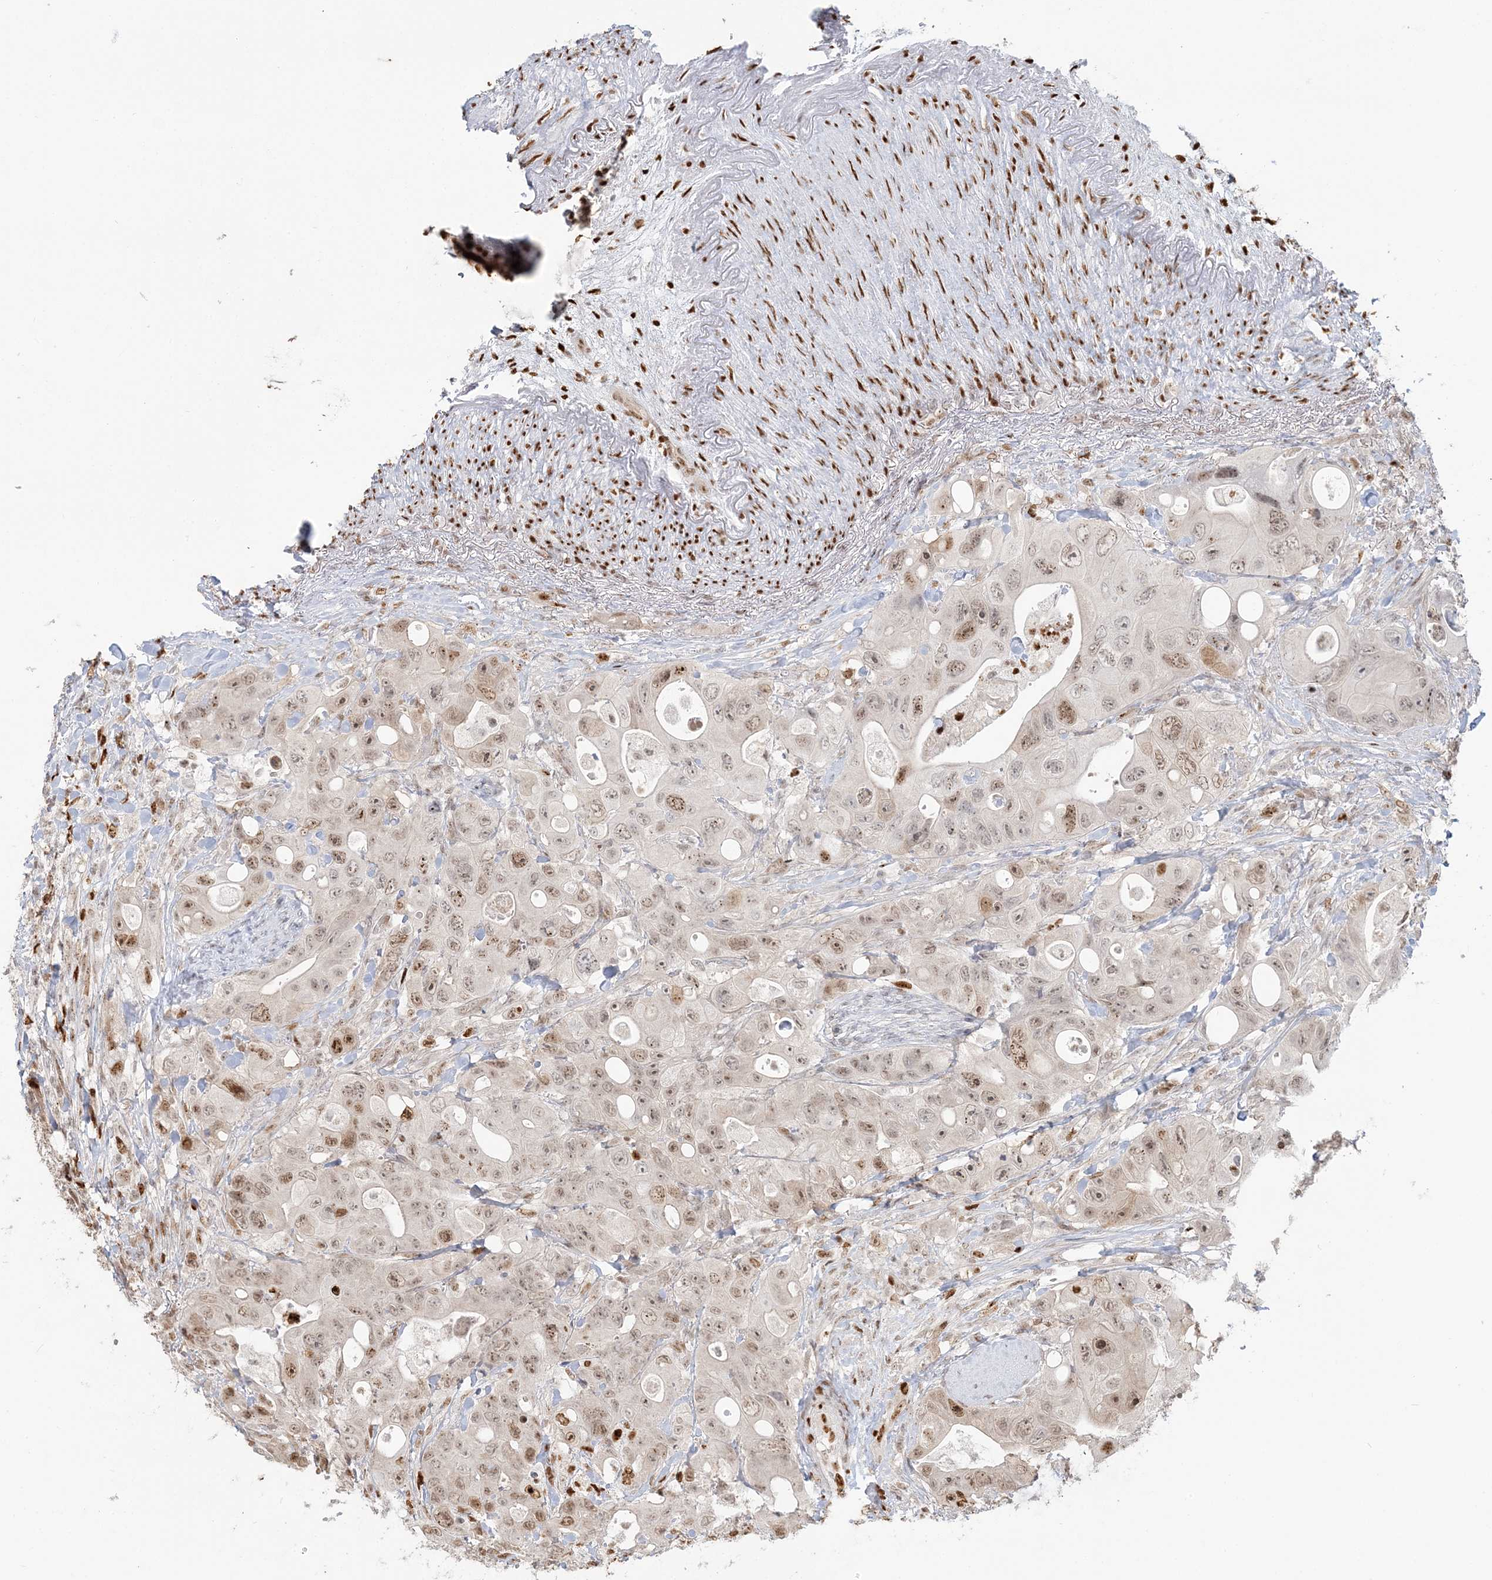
{"staining": {"intensity": "moderate", "quantity": "<25%", "location": "nuclear"}, "tissue": "colorectal cancer", "cell_type": "Tumor cells", "image_type": "cancer", "snomed": [{"axis": "morphology", "description": "Adenocarcinoma, NOS"}, {"axis": "topography", "description": "Colon"}], "caption": "Approximately <25% of tumor cells in colorectal adenocarcinoma demonstrate moderate nuclear protein positivity as visualized by brown immunohistochemical staining.", "gene": "SUMO2", "patient": {"sex": "female", "age": 46}}